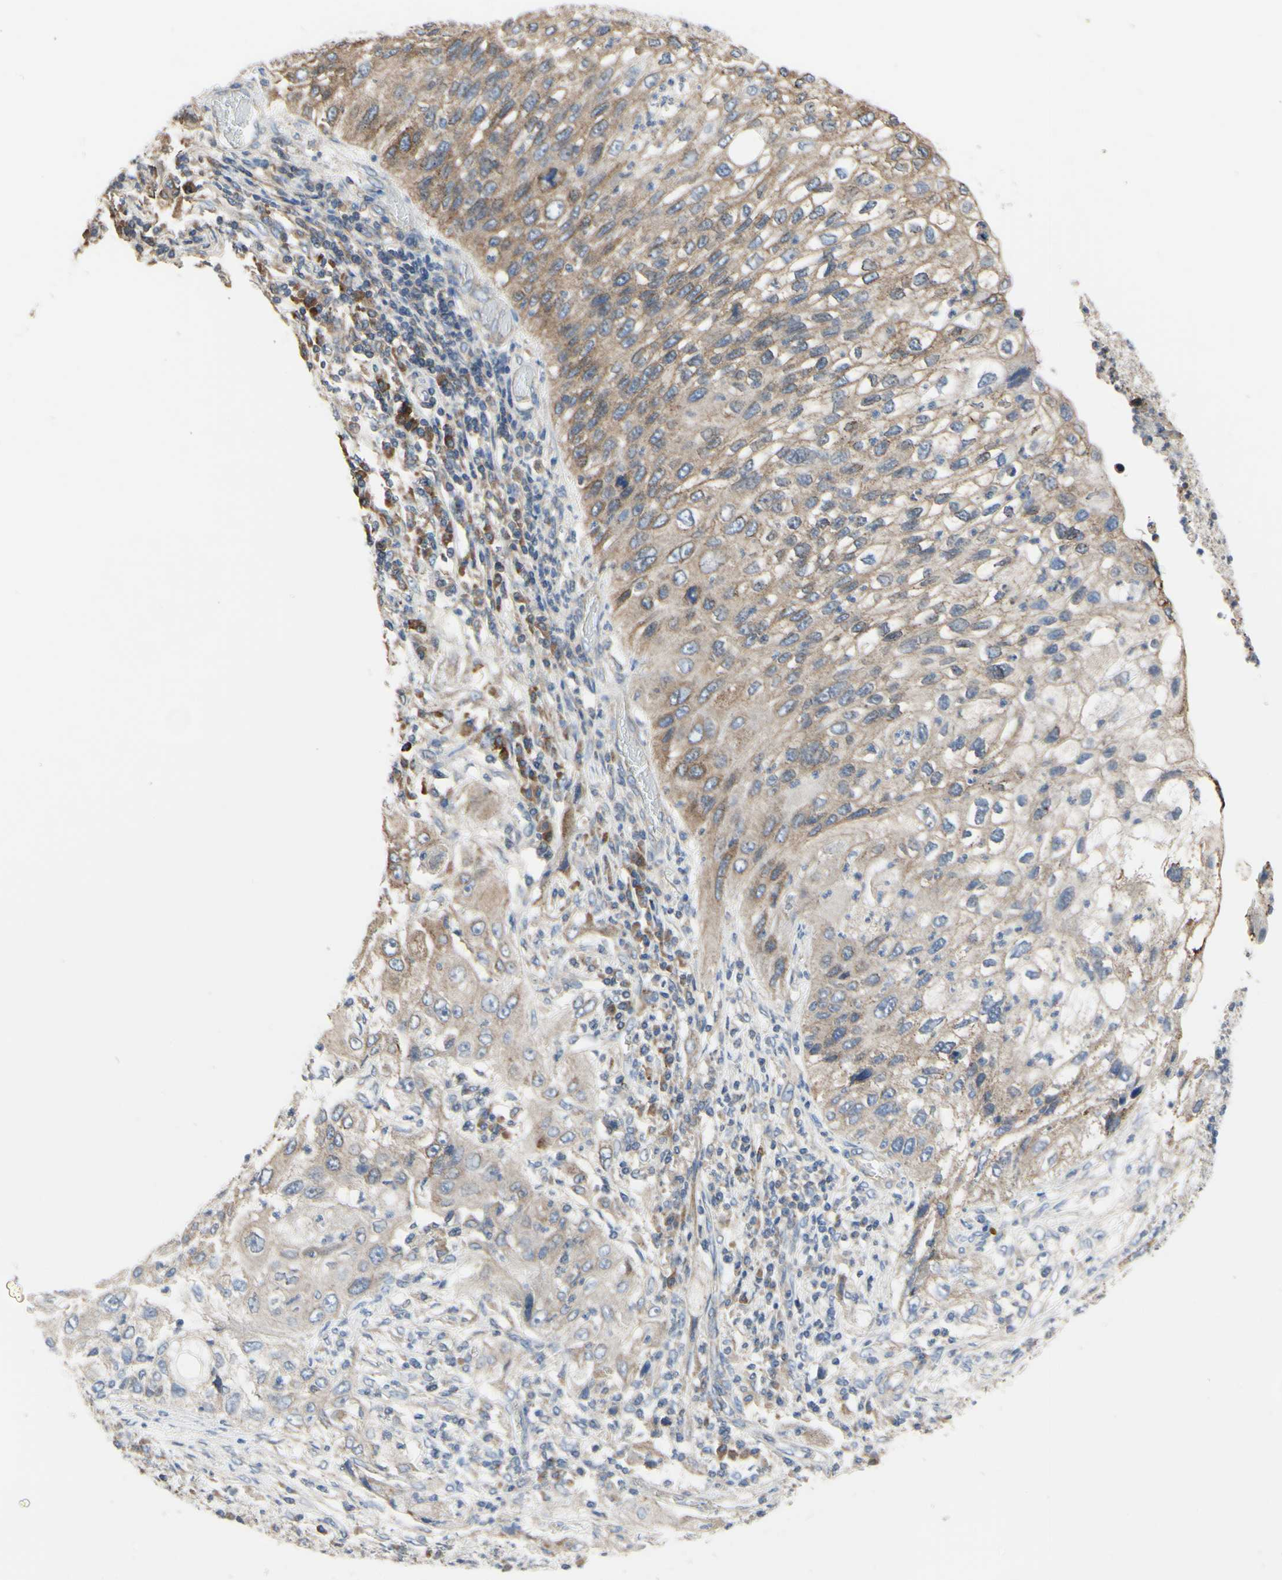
{"staining": {"intensity": "moderate", "quantity": "25%-75%", "location": "cytoplasmic/membranous"}, "tissue": "lung cancer", "cell_type": "Tumor cells", "image_type": "cancer", "snomed": [{"axis": "morphology", "description": "Inflammation, NOS"}, {"axis": "morphology", "description": "Squamous cell carcinoma, NOS"}, {"axis": "topography", "description": "Lymph node"}, {"axis": "topography", "description": "Soft tissue"}, {"axis": "topography", "description": "Lung"}], "caption": "The micrograph demonstrates immunohistochemical staining of lung squamous cell carcinoma. There is moderate cytoplasmic/membranous staining is appreciated in about 25%-75% of tumor cells.", "gene": "BECN1", "patient": {"sex": "male", "age": 66}}